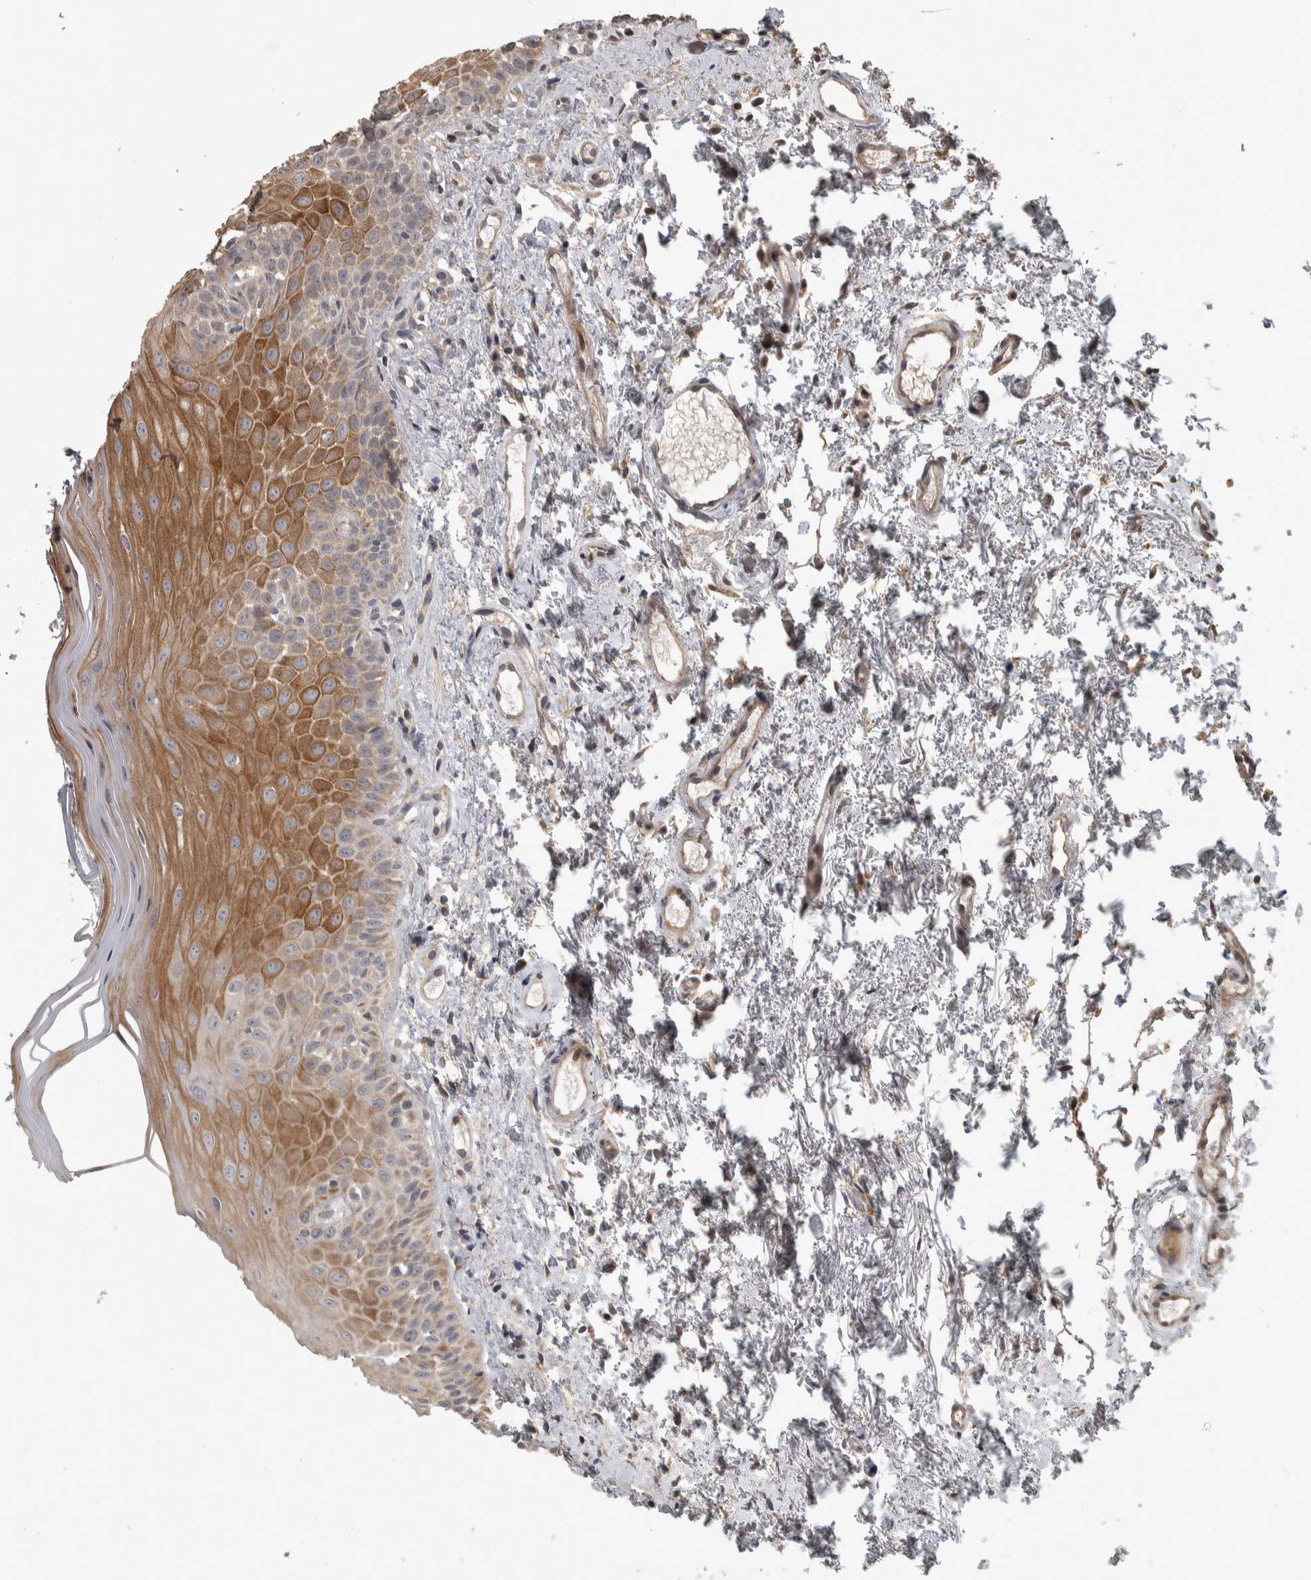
{"staining": {"intensity": "moderate", "quantity": "25%-75%", "location": "cytoplasmic/membranous"}, "tissue": "oral mucosa", "cell_type": "Squamous epithelial cells", "image_type": "normal", "snomed": [{"axis": "morphology", "description": "Normal tissue, NOS"}, {"axis": "topography", "description": "Oral tissue"}], "caption": "This histopathology image reveals IHC staining of benign oral mucosa, with medium moderate cytoplasmic/membranous staining in approximately 25%-75% of squamous epithelial cells.", "gene": "ERAL1", "patient": {"sex": "male", "age": 66}}